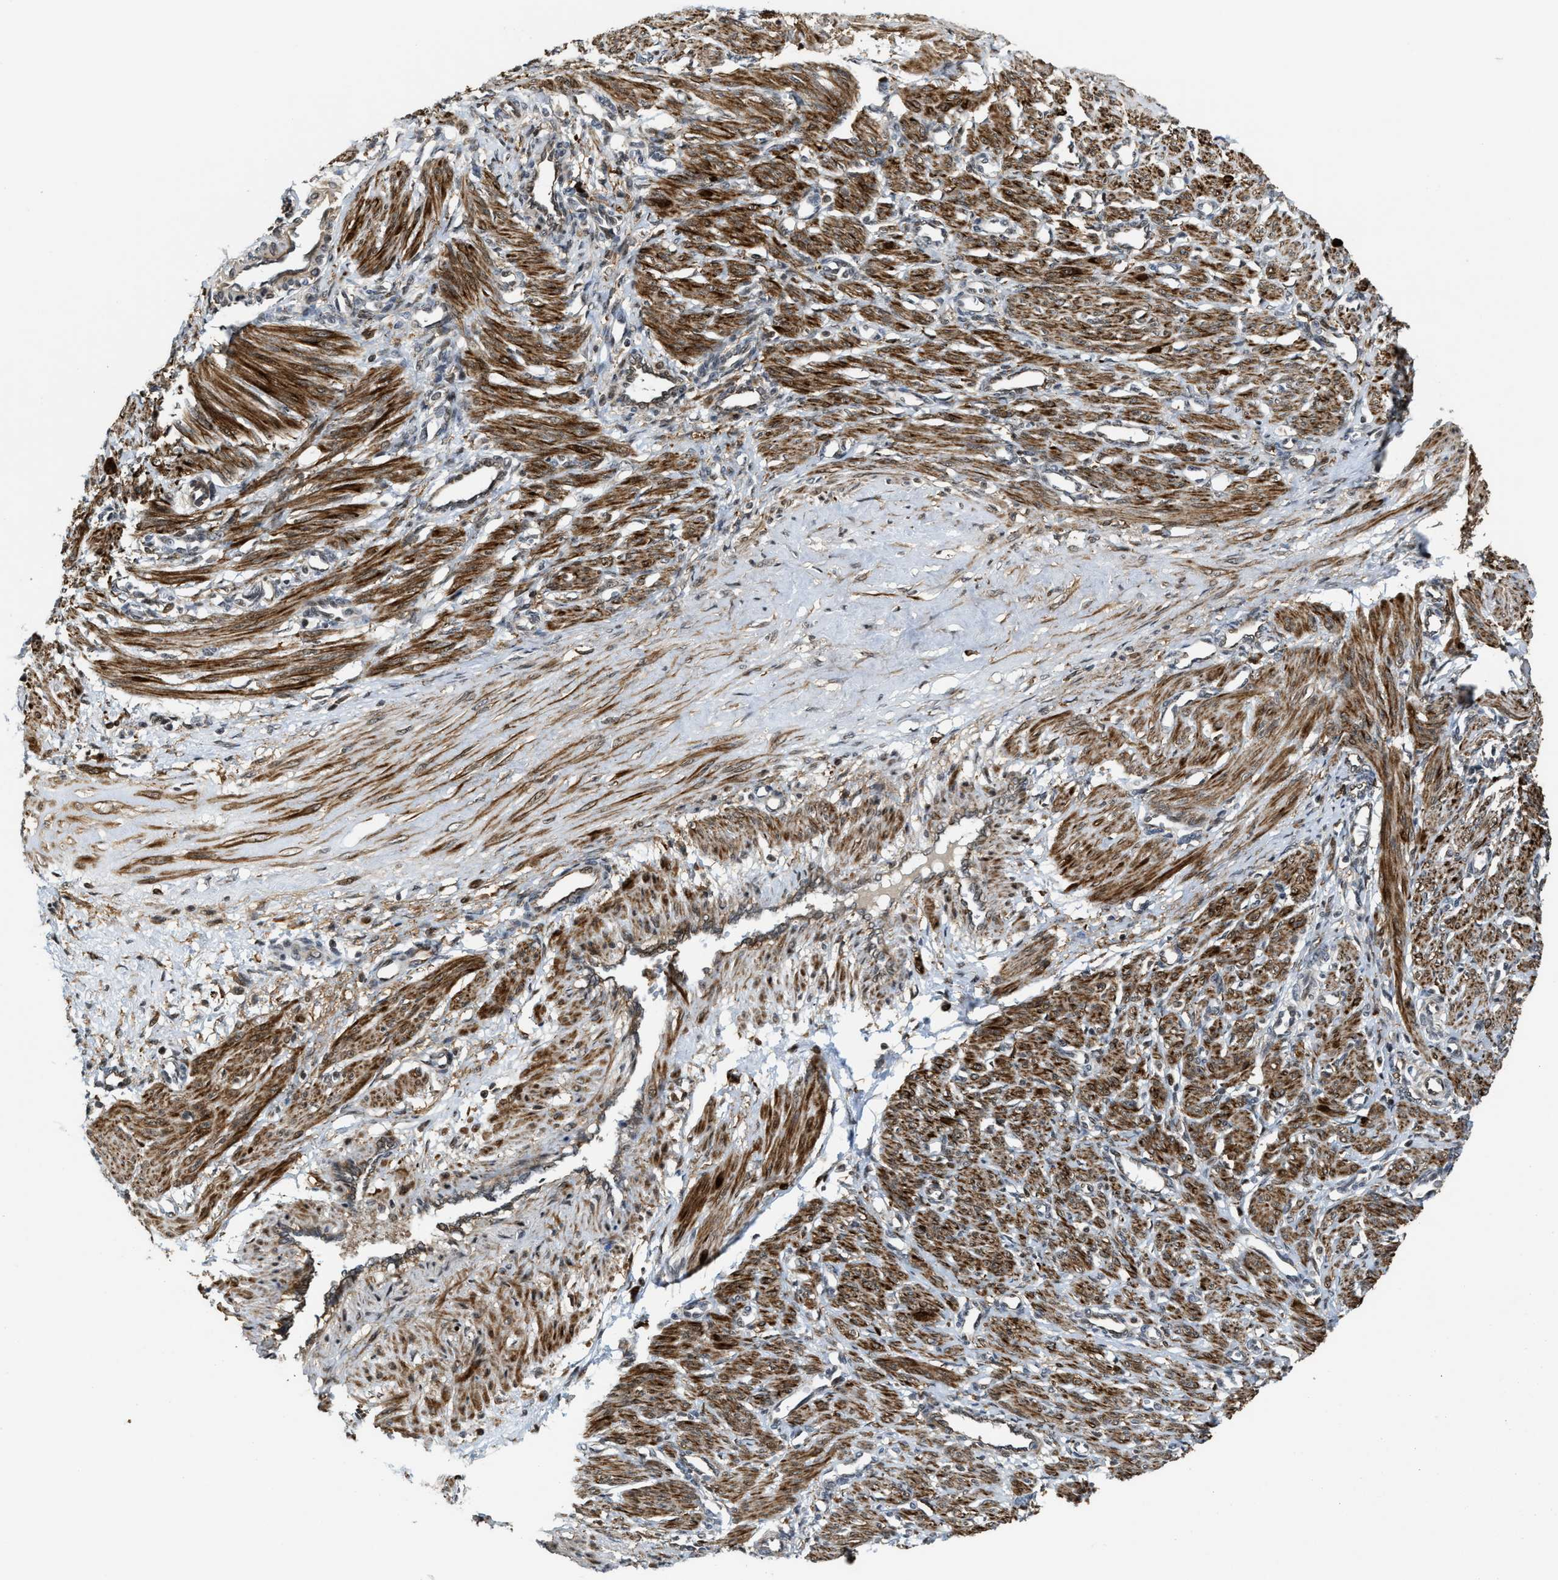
{"staining": {"intensity": "strong", "quantity": ">75%", "location": "cytoplasmic/membranous"}, "tissue": "smooth muscle", "cell_type": "Smooth muscle cells", "image_type": "normal", "snomed": [{"axis": "morphology", "description": "Normal tissue, NOS"}, {"axis": "topography", "description": "Endometrium"}], "caption": "Immunohistochemical staining of benign smooth muscle shows >75% levels of strong cytoplasmic/membranous protein expression in about >75% of smooth muscle cells.", "gene": "ZNF250", "patient": {"sex": "female", "age": 33}}